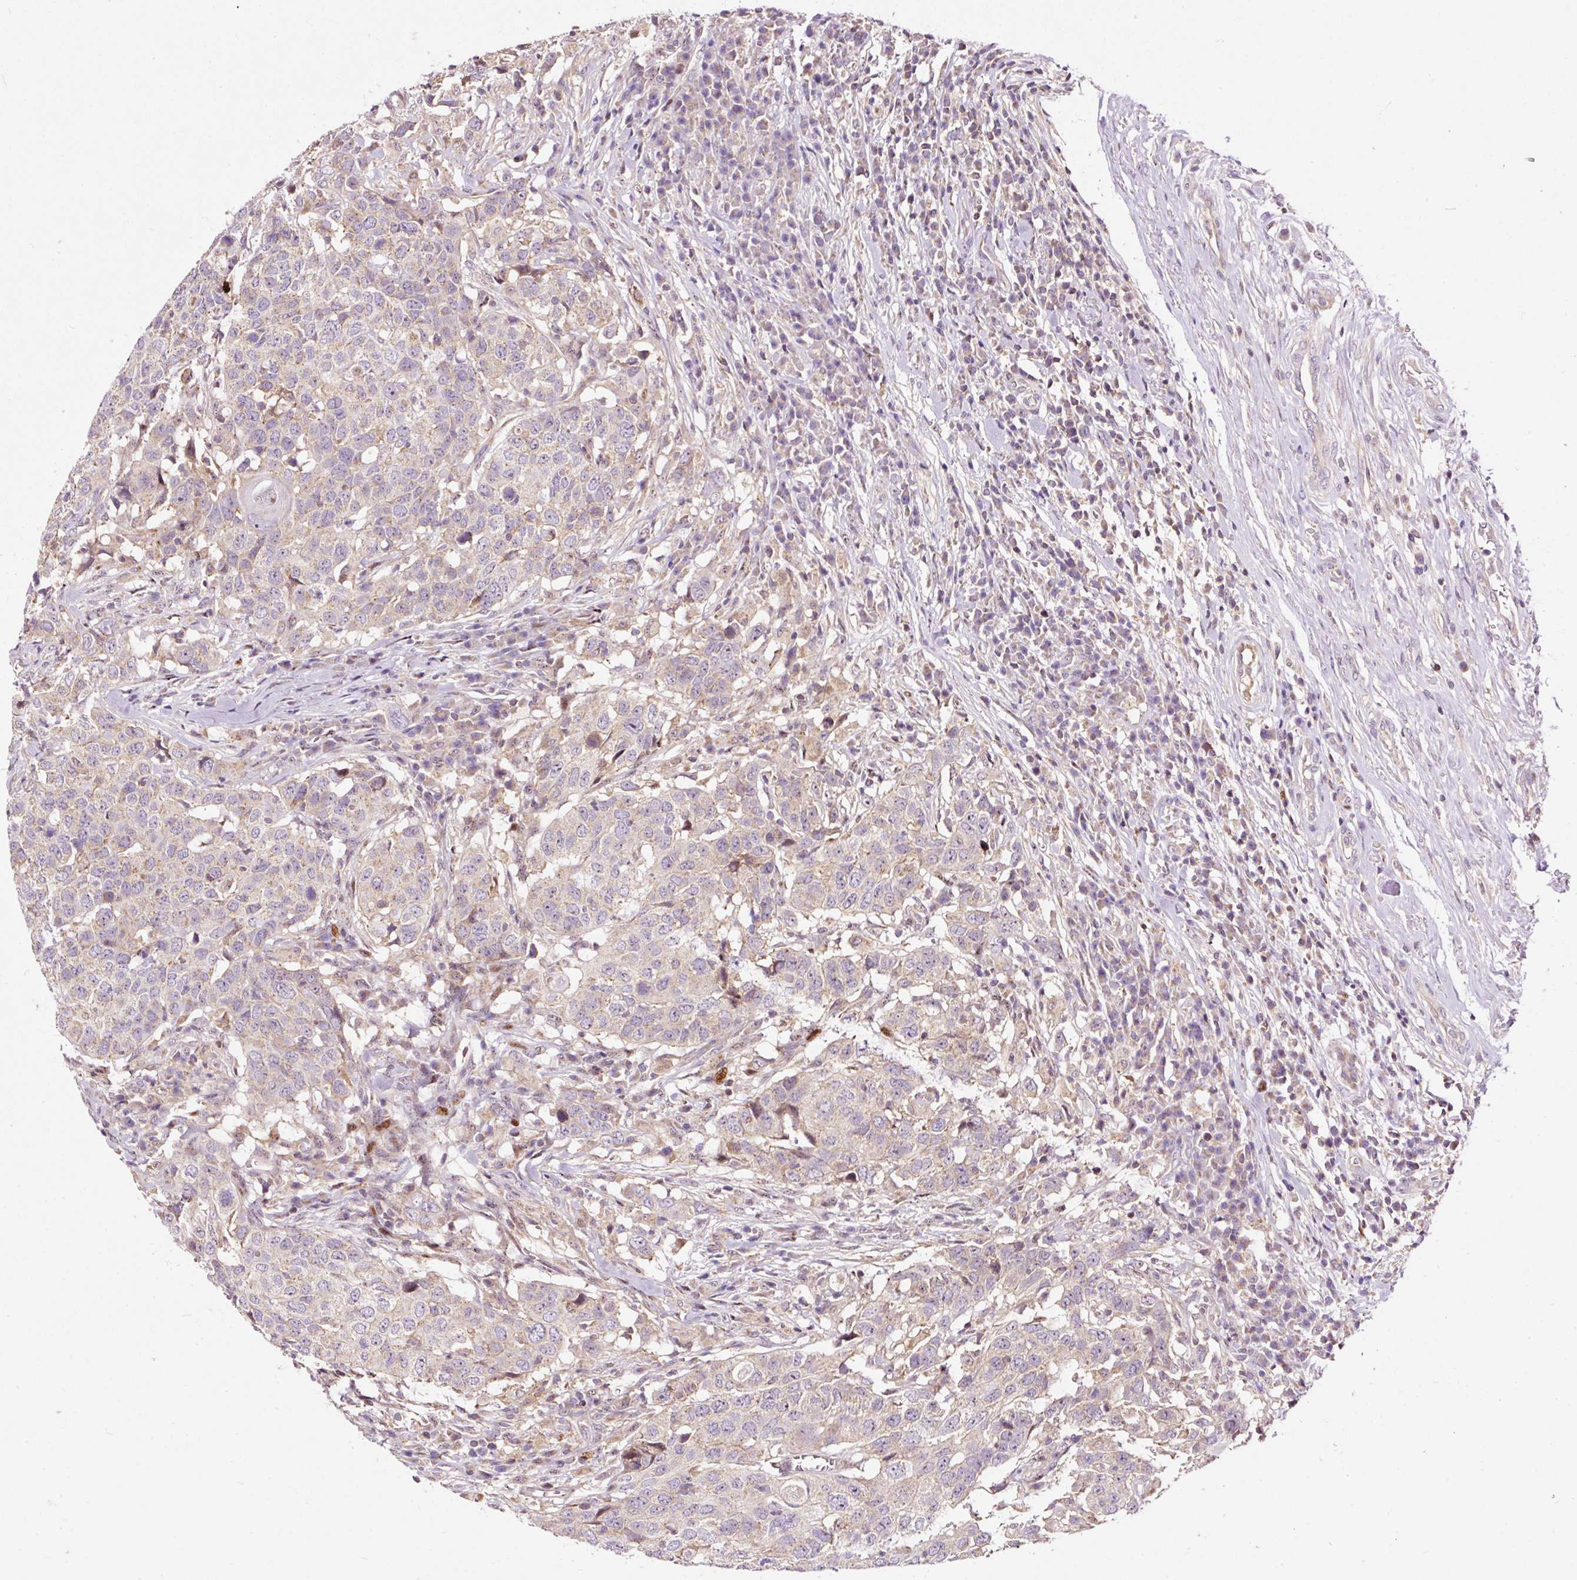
{"staining": {"intensity": "weak", "quantity": "25%-75%", "location": "cytoplasmic/membranous"}, "tissue": "head and neck cancer", "cell_type": "Tumor cells", "image_type": "cancer", "snomed": [{"axis": "morphology", "description": "Normal tissue, NOS"}, {"axis": "morphology", "description": "Squamous cell carcinoma, NOS"}, {"axis": "topography", "description": "Skeletal muscle"}, {"axis": "topography", "description": "Vascular tissue"}, {"axis": "topography", "description": "Peripheral nerve tissue"}, {"axis": "topography", "description": "Head-Neck"}], "caption": "This micrograph exhibits IHC staining of human head and neck squamous cell carcinoma, with low weak cytoplasmic/membranous staining in about 25%-75% of tumor cells.", "gene": "BOLA3", "patient": {"sex": "male", "age": 66}}